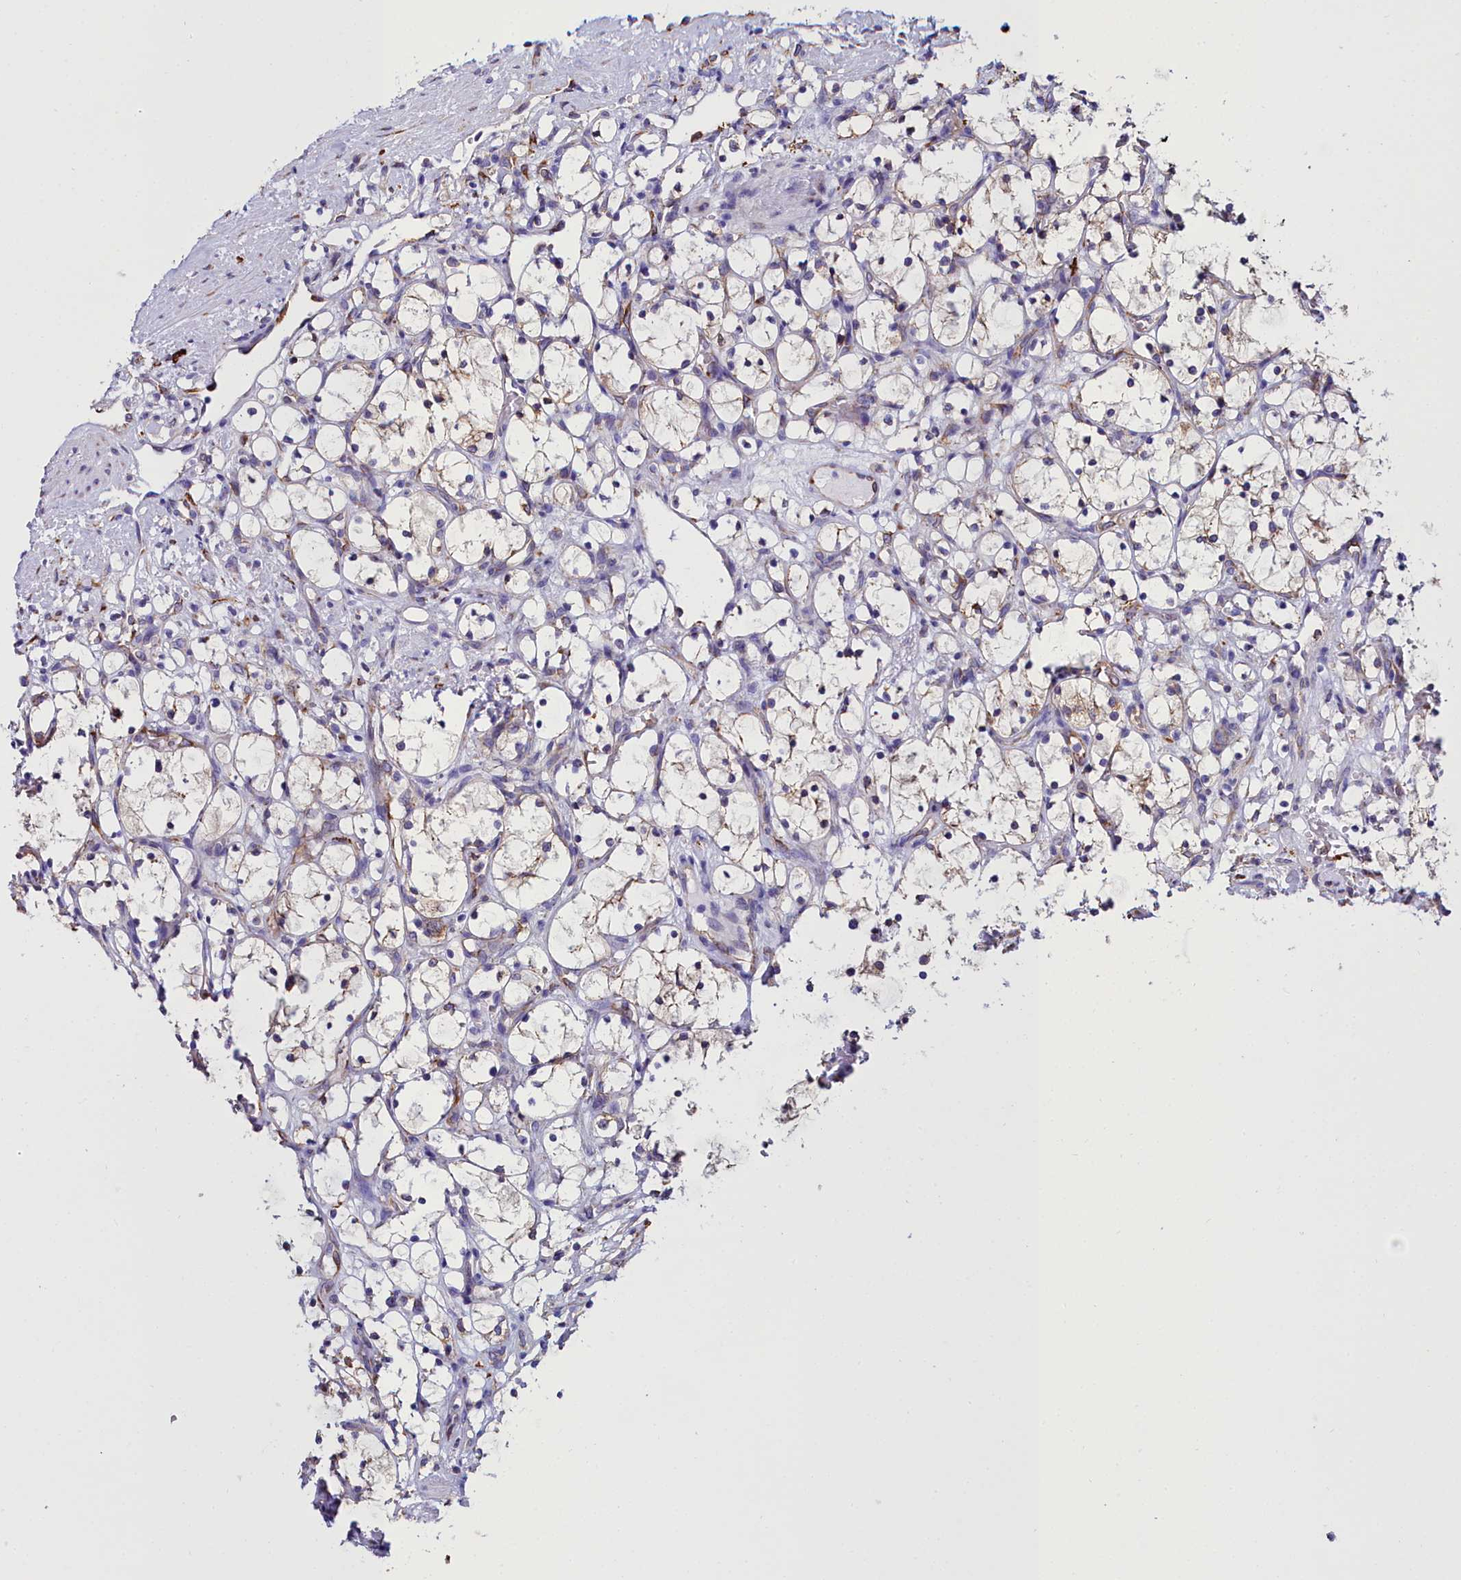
{"staining": {"intensity": "weak", "quantity": "<25%", "location": "cytoplasmic/membranous"}, "tissue": "renal cancer", "cell_type": "Tumor cells", "image_type": "cancer", "snomed": [{"axis": "morphology", "description": "Adenocarcinoma, NOS"}, {"axis": "topography", "description": "Kidney"}], "caption": "Immunohistochemistry image of neoplastic tissue: human adenocarcinoma (renal) stained with DAB (3,3'-diaminobenzidine) displays no significant protein positivity in tumor cells.", "gene": "TXNDC5", "patient": {"sex": "female", "age": 69}}